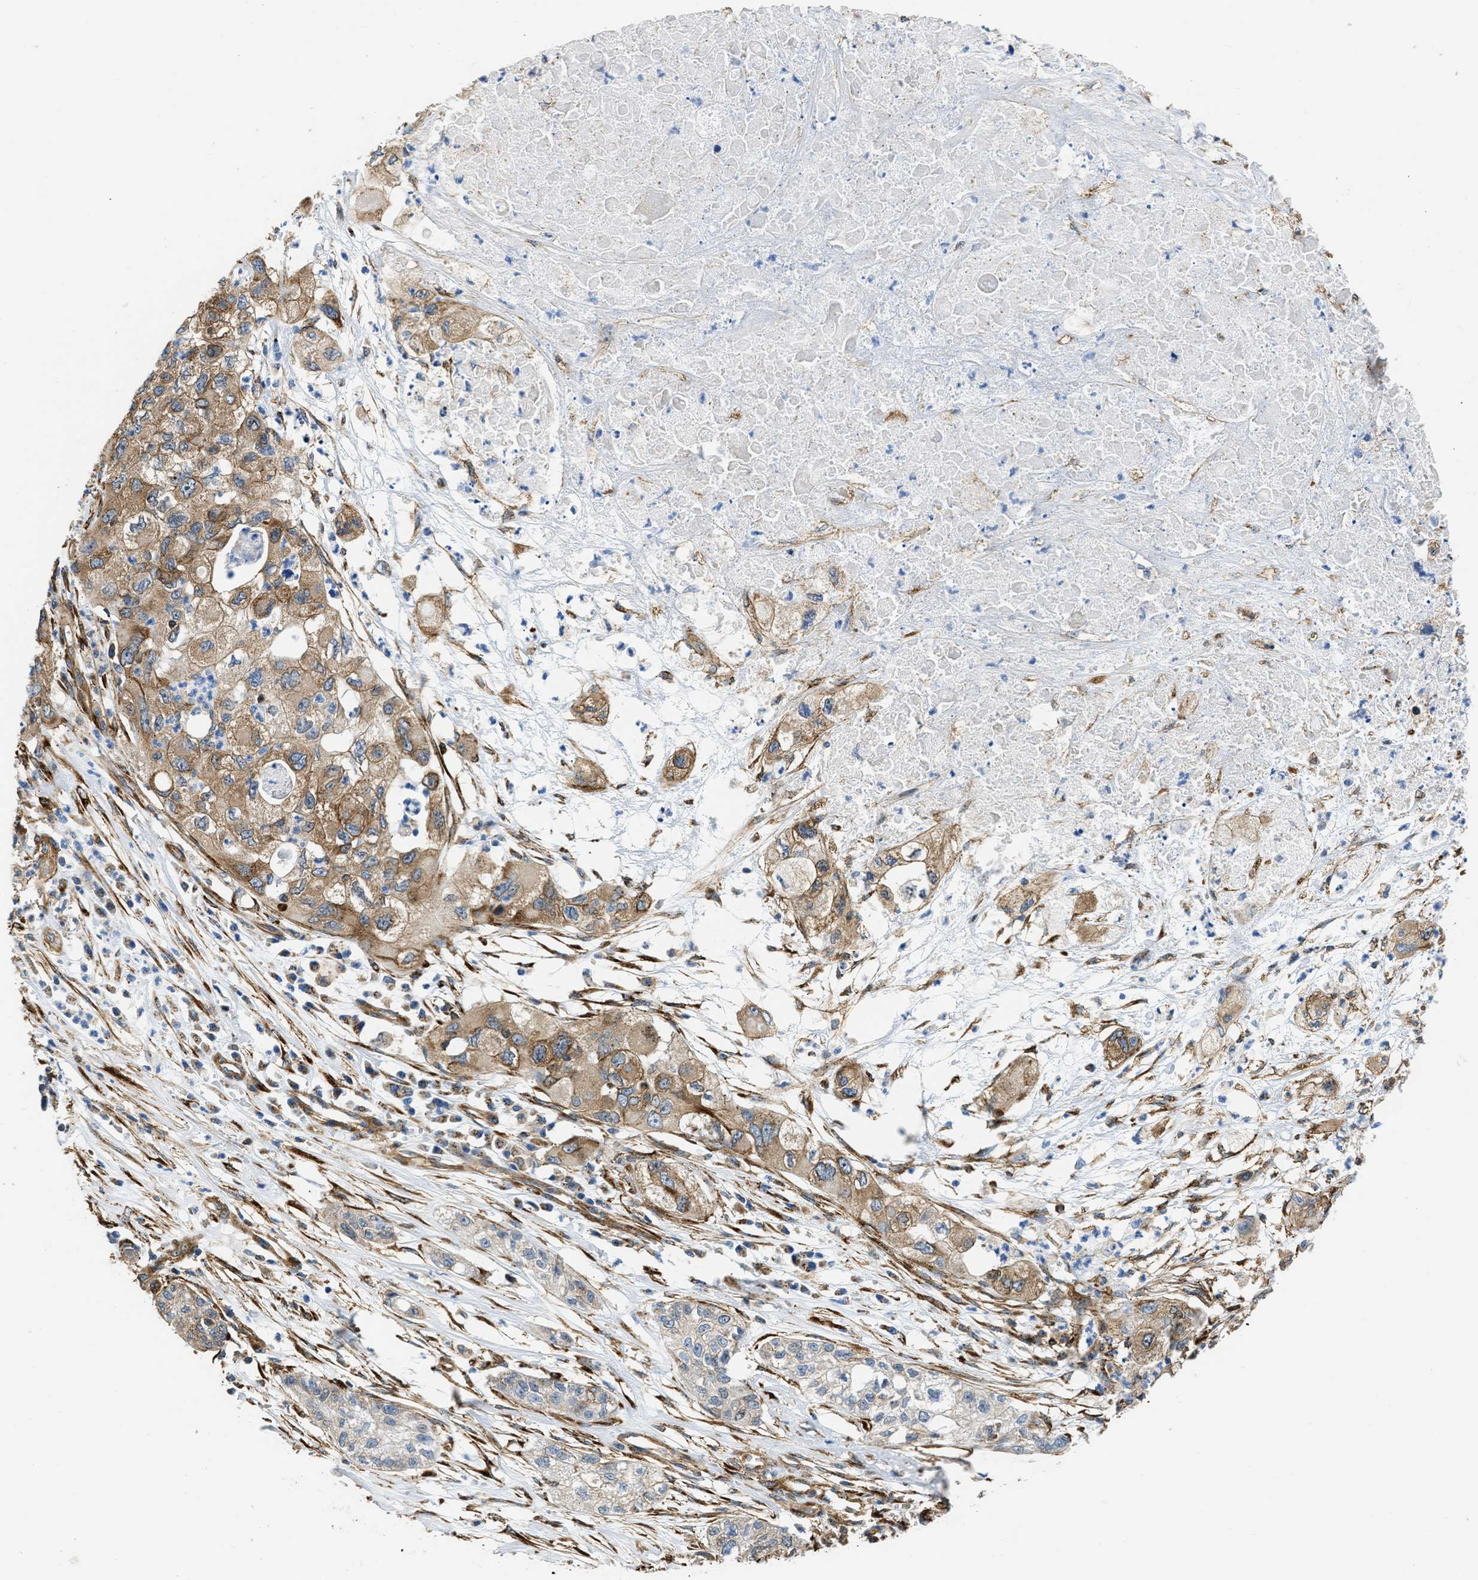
{"staining": {"intensity": "moderate", "quantity": ">75%", "location": "cytoplasmic/membranous"}, "tissue": "pancreatic cancer", "cell_type": "Tumor cells", "image_type": "cancer", "snomed": [{"axis": "morphology", "description": "Adenocarcinoma, NOS"}, {"axis": "topography", "description": "Pancreas"}], "caption": "High-magnification brightfield microscopy of adenocarcinoma (pancreatic) stained with DAB (brown) and counterstained with hematoxylin (blue). tumor cells exhibit moderate cytoplasmic/membranous staining is identified in about>75% of cells.", "gene": "SEPTIN2", "patient": {"sex": "female", "age": 78}}